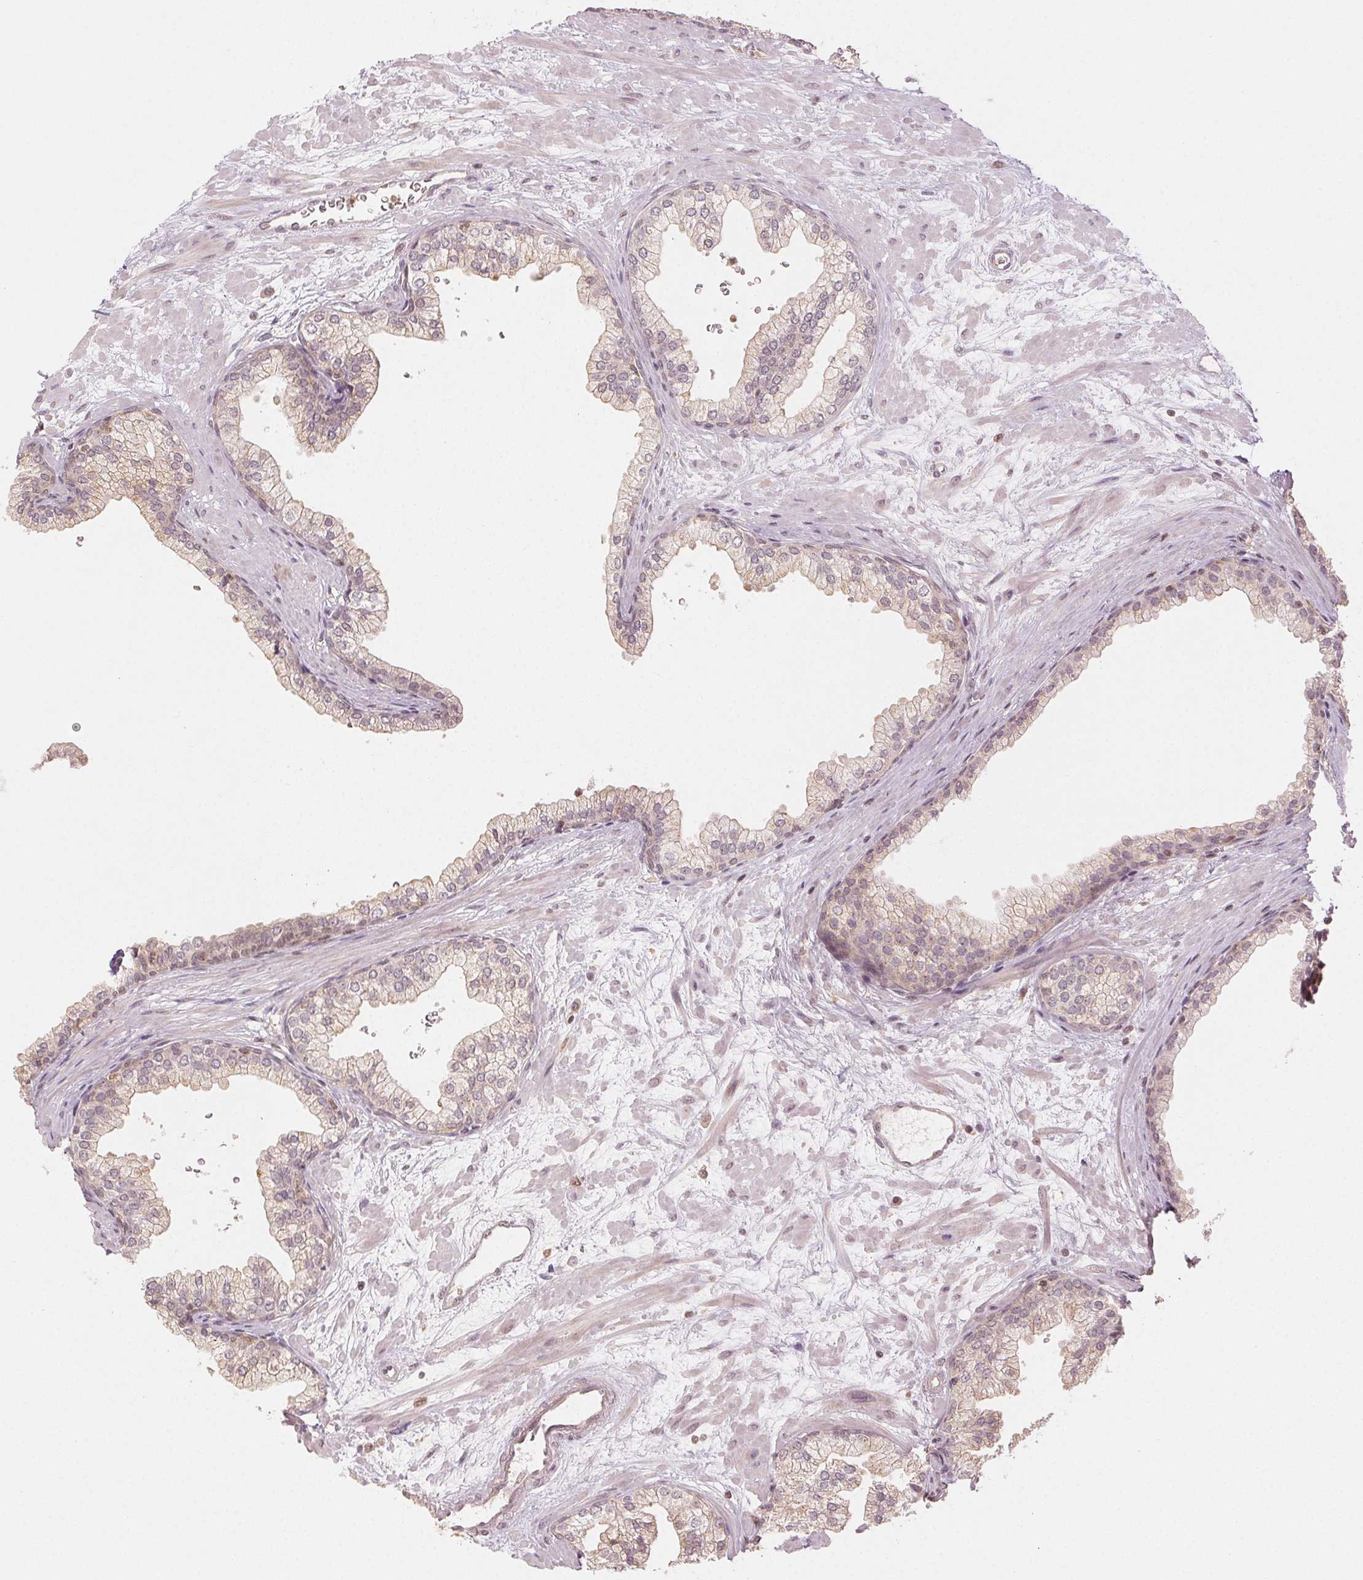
{"staining": {"intensity": "weak", "quantity": "<25%", "location": "cytoplasmic/membranous"}, "tissue": "prostate", "cell_type": "Glandular cells", "image_type": "normal", "snomed": [{"axis": "morphology", "description": "Normal tissue, NOS"}, {"axis": "topography", "description": "Prostate"}, {"axis": "topography", "description": "Peripheral nerve tissue"}], "caption": "Immunohistochemistry image of benign prostate: human prostate stained with DAB shows no significant protein staining in glandular cells.", "gene": "MAPK14", "patient": {"sex": "male", "age": 61}}